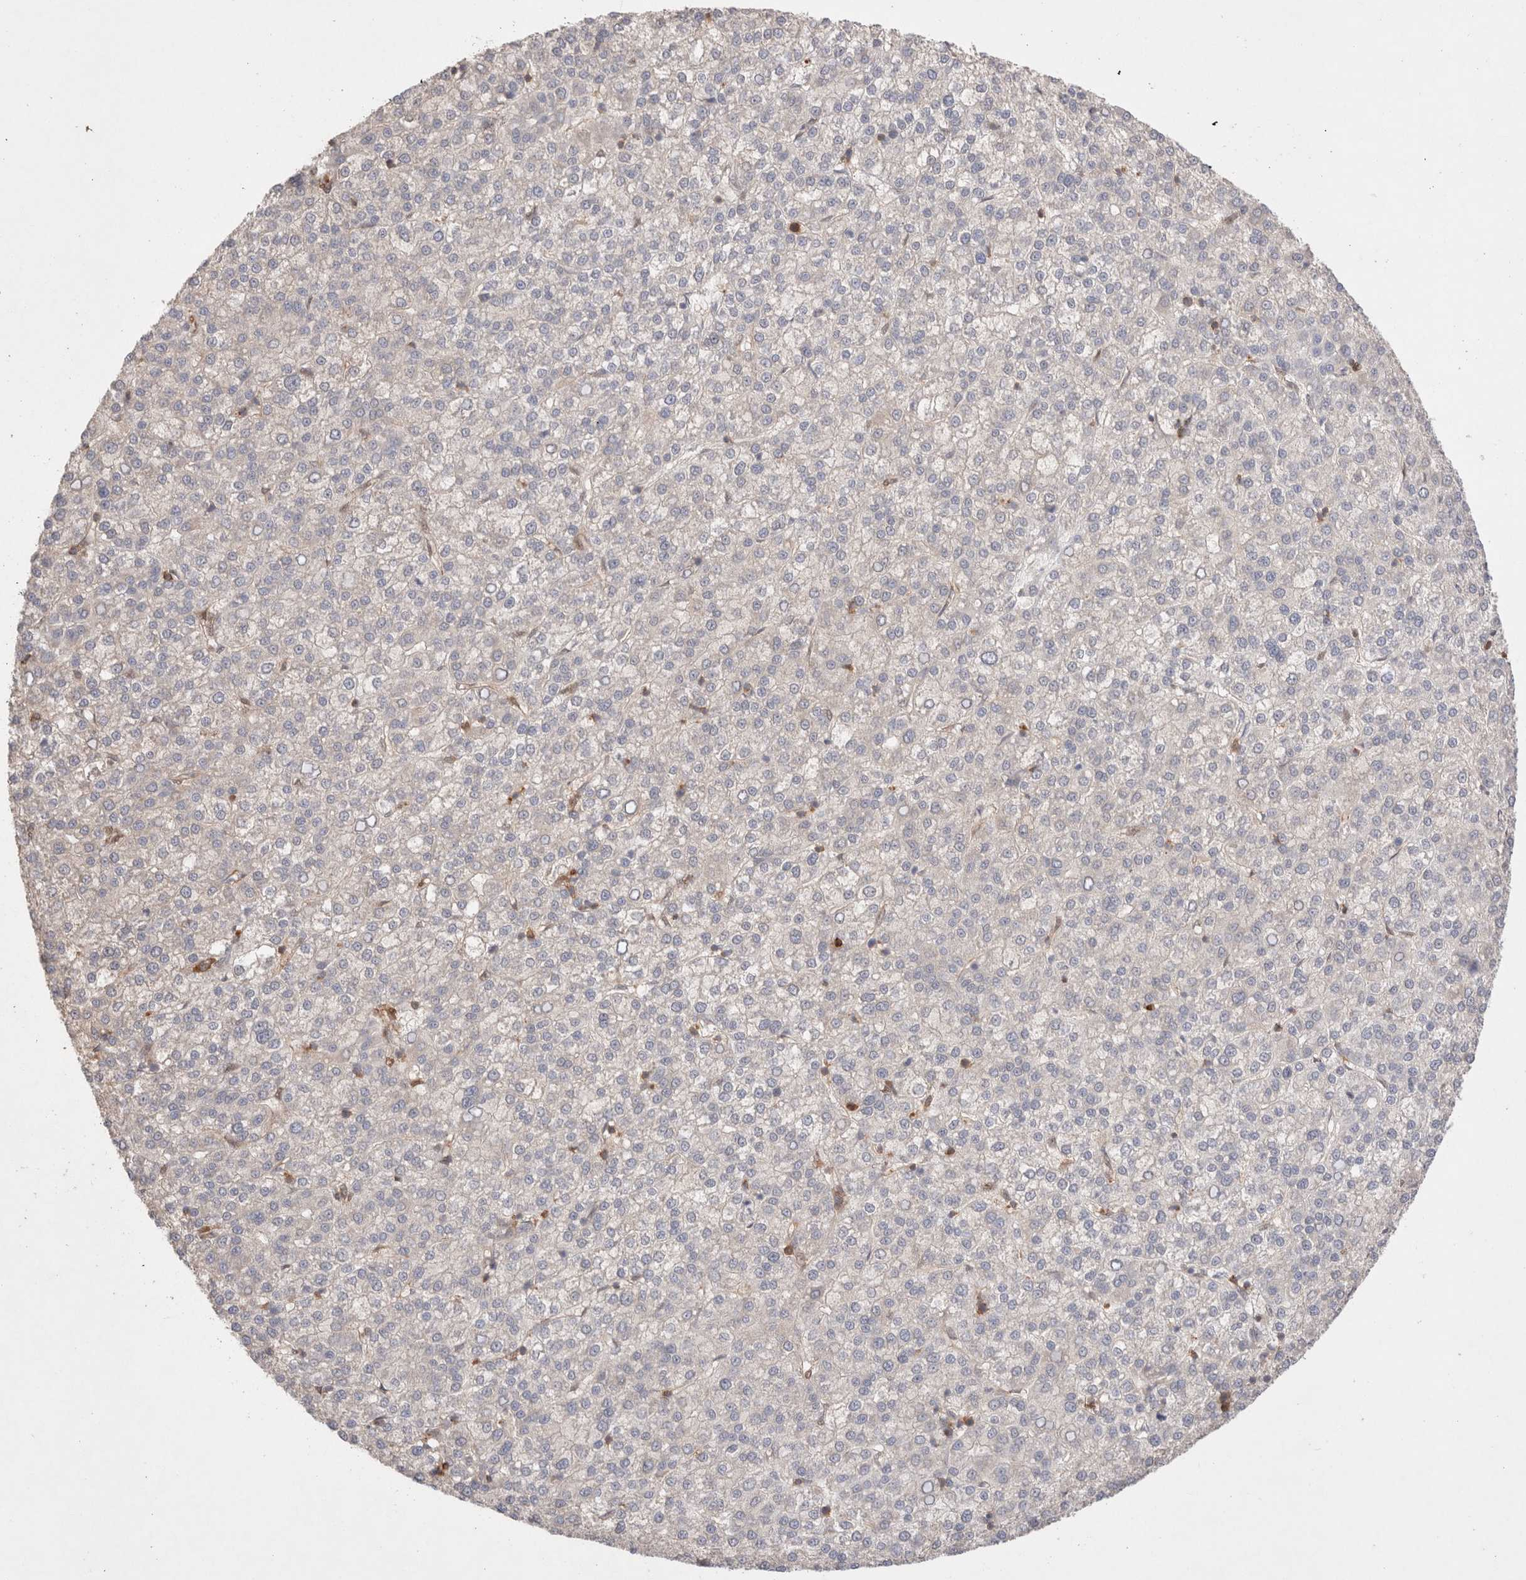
{"staining": {"intensity": "negative", "quantity": "none", "location": "none"}, "tissue": "liver cancer", "cell_type": "Tumor cells", "image_type": "cancer", "snomed": [{"axis": "morphology", "description": "Carcinoma, Hepatocellular, NOS"}, {"axis": "topography", "description": "Liver"}], "caption": "Liver cancer stained for a protein using immunohistochemistry displays no expression tumor cells.", "gene": "STARD10", "patient": {"sex": "female", "age": 58}}